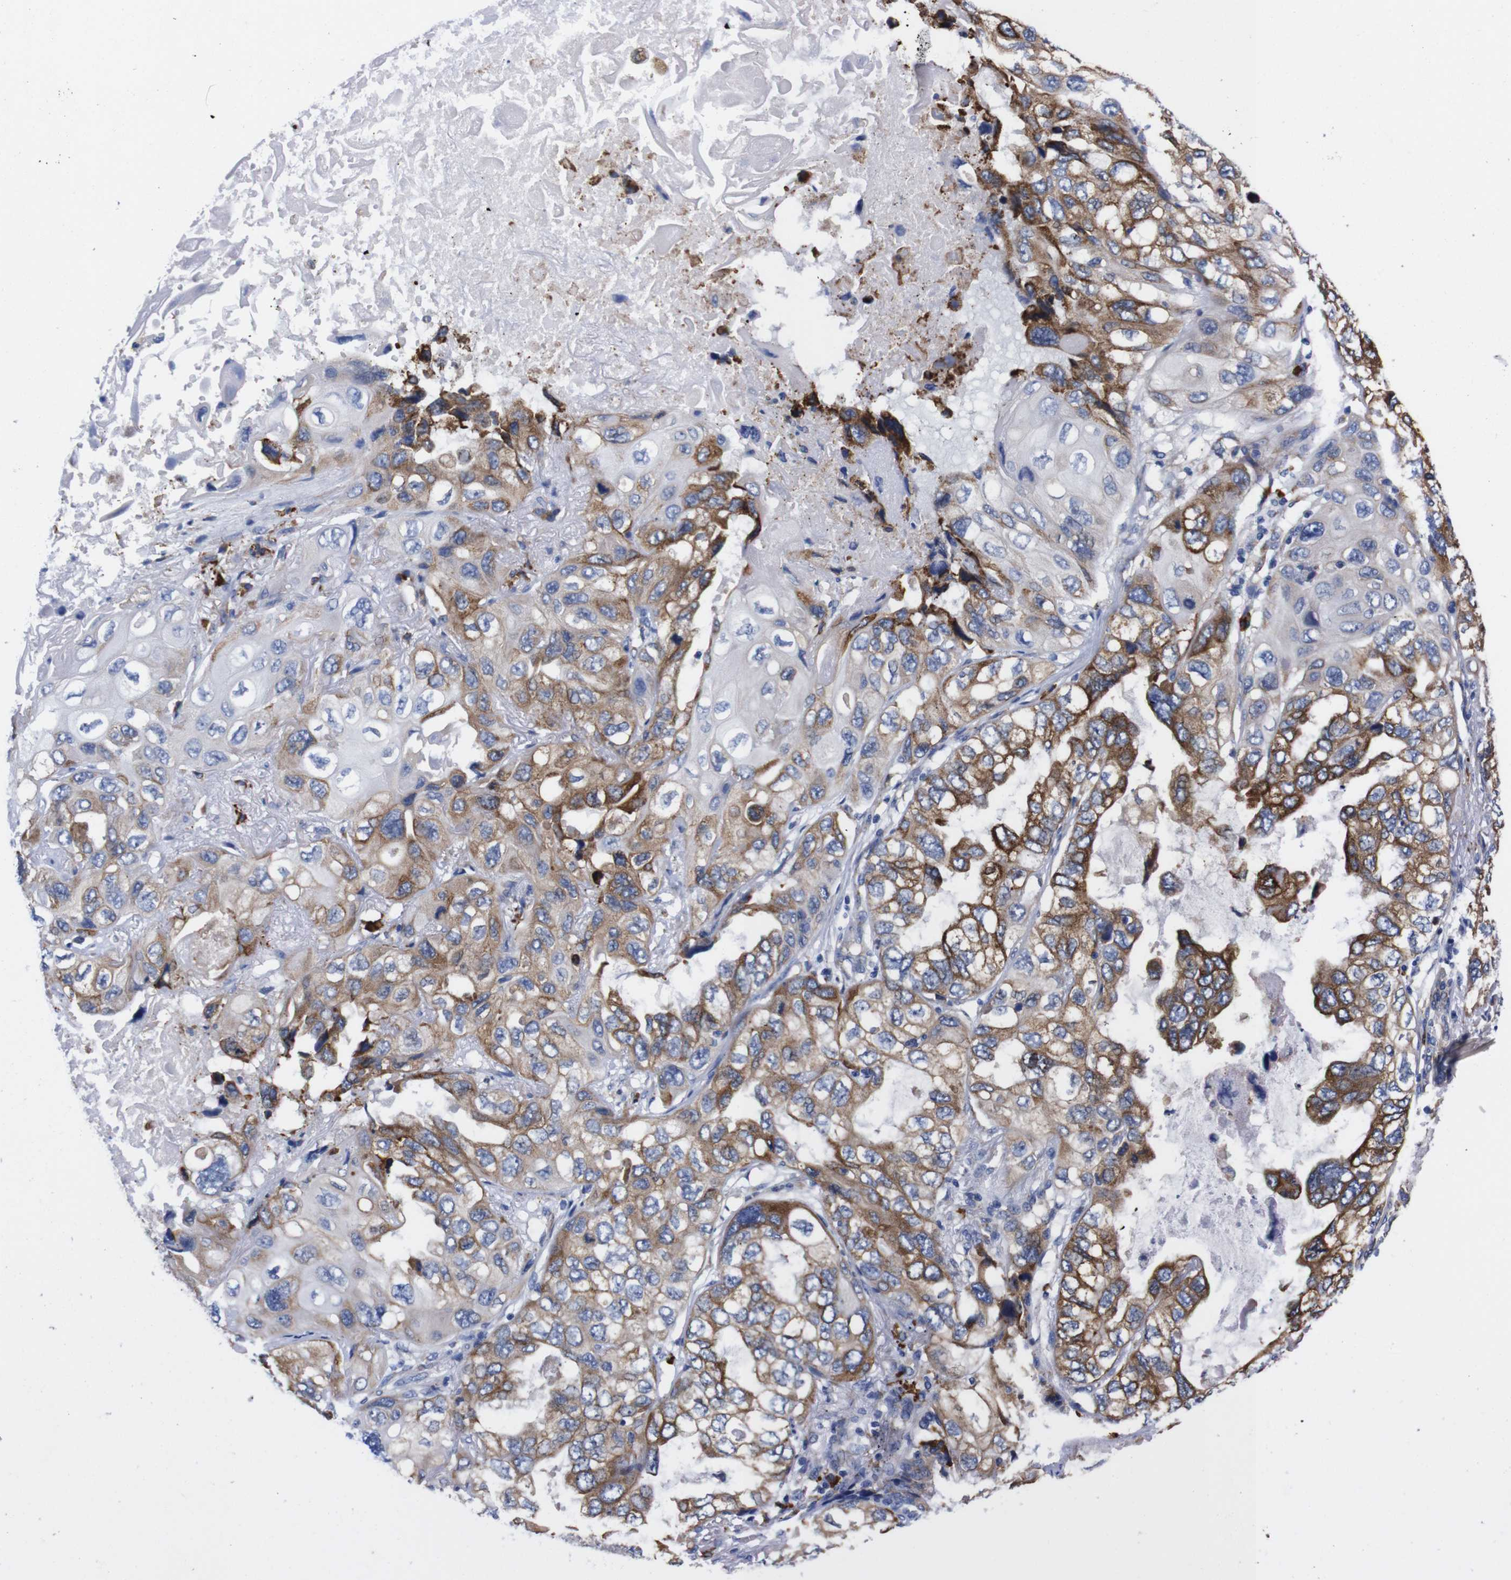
{"staining": {"intensity": "moderate", "quantity": "25%-75%", "location": "cytoplasmic/membranous"}, "tissue": "lung cancer", "cell_type": "Tumor cells", "image_type": "cancer", "snomed": [{"axis": "morphology", "description": "Squamous cell carcinoma, NOS"}, {"axis": "topography", "description": "Lung"}], "caption": "Lung cancer (squamous cell carcinoma) stained with immunohistochemistry shows moderate cytoplasmic/membranous staining in approximately 25%-75% of tumor cells.", "gene": "NEBL", "patient": {"sex": "female", "age": 73}}